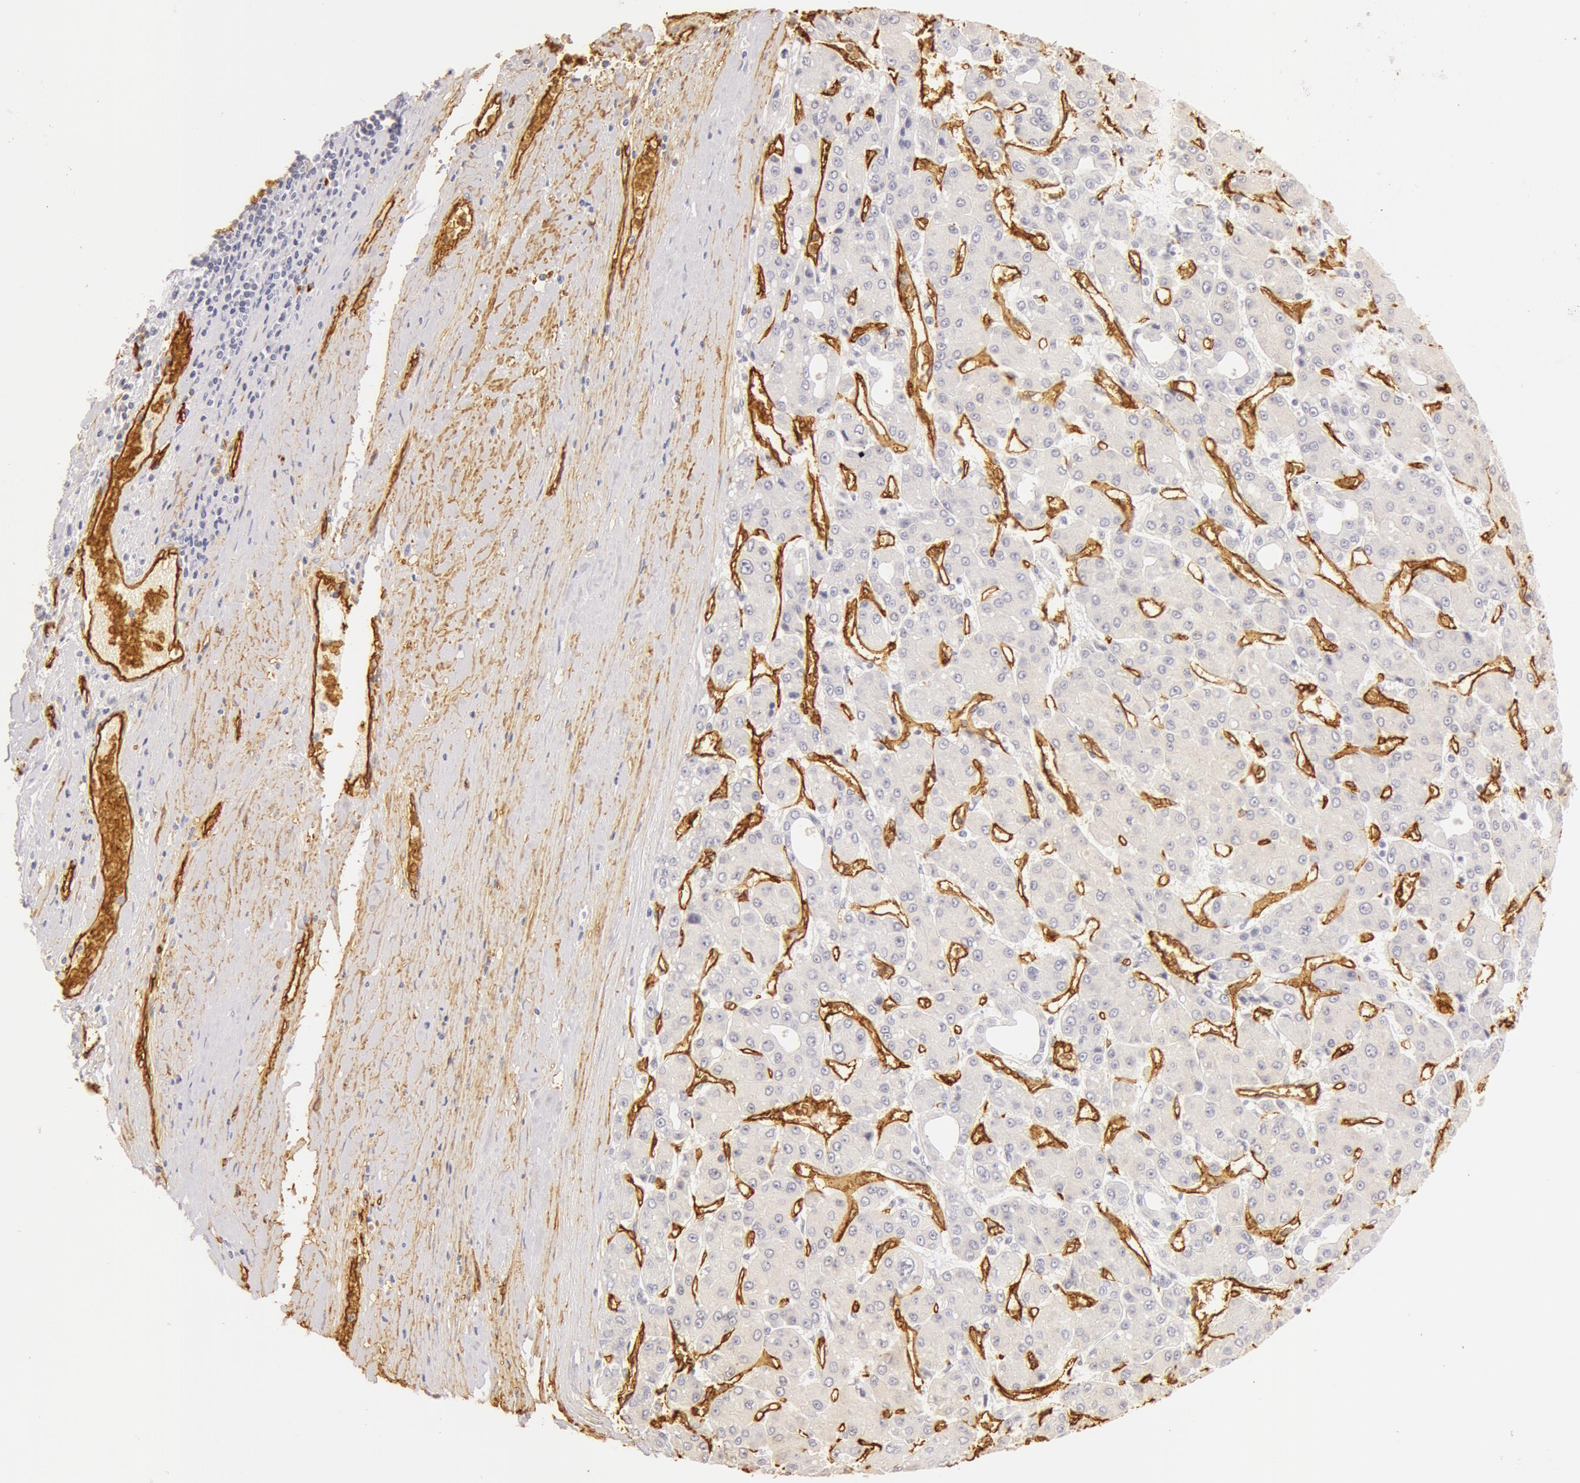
{"staining": {"intensity": "negative", "quantity": "none", "location": "none"}, "tissue": "liver cancer", "cell_type": "Tumor cells", "image_type": "cancer", "snomed": [{"axis": "morphology", "description": "Carcinoma, Hepatocellular, NOS"}, {"axis": "topography", "description": "Liver"}], "caption": "A high-resolution micrograph shows immunohistochemistry staining of liver cancer (hepatocellular carcinoma), which exhibits no significant staining in tumor cells.", "gene": "AQP1", "patient": {"sex": "male", "age": 69}}